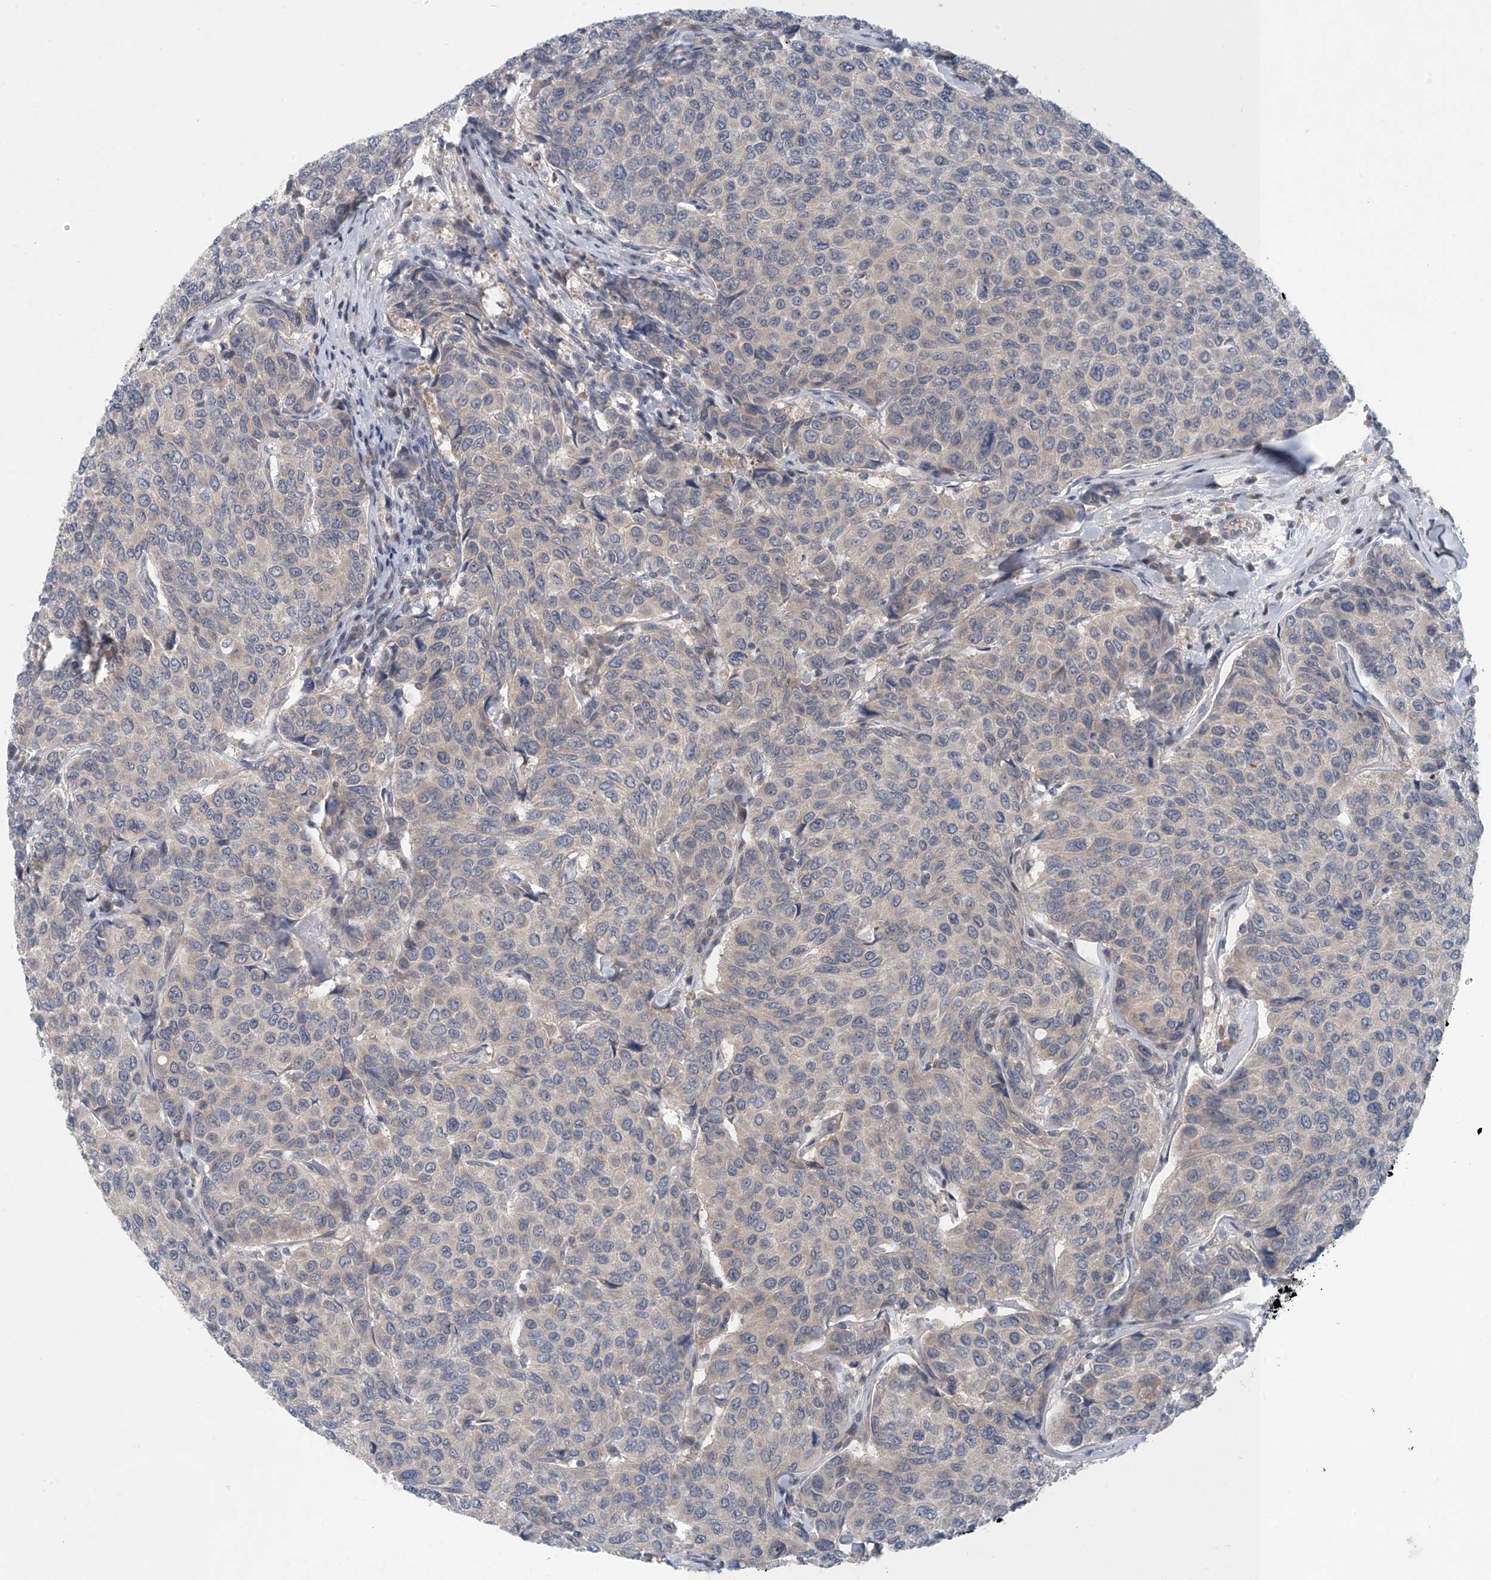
{"staining": {"intensity": "weak", "quantity": "25%-75%", "location": "cytoplasmic/membranous"}, "tissue": "breast cancer", "cell_type": "Tumor cells", "image_type": "cancer", "snomed": [{"axis": "morphology", "description": "Duct carcinoma"}, {"axis": "topography", "description": "Breast"}], "caption": "DAB immunohistochemical staining of human breast cancer demonstrates weak cytoplasmic/membranous protein staining in about 25%-75% of tumor cells.", "gene": "HIKESHI", "patient": {"sex": "female", "age": 55}}